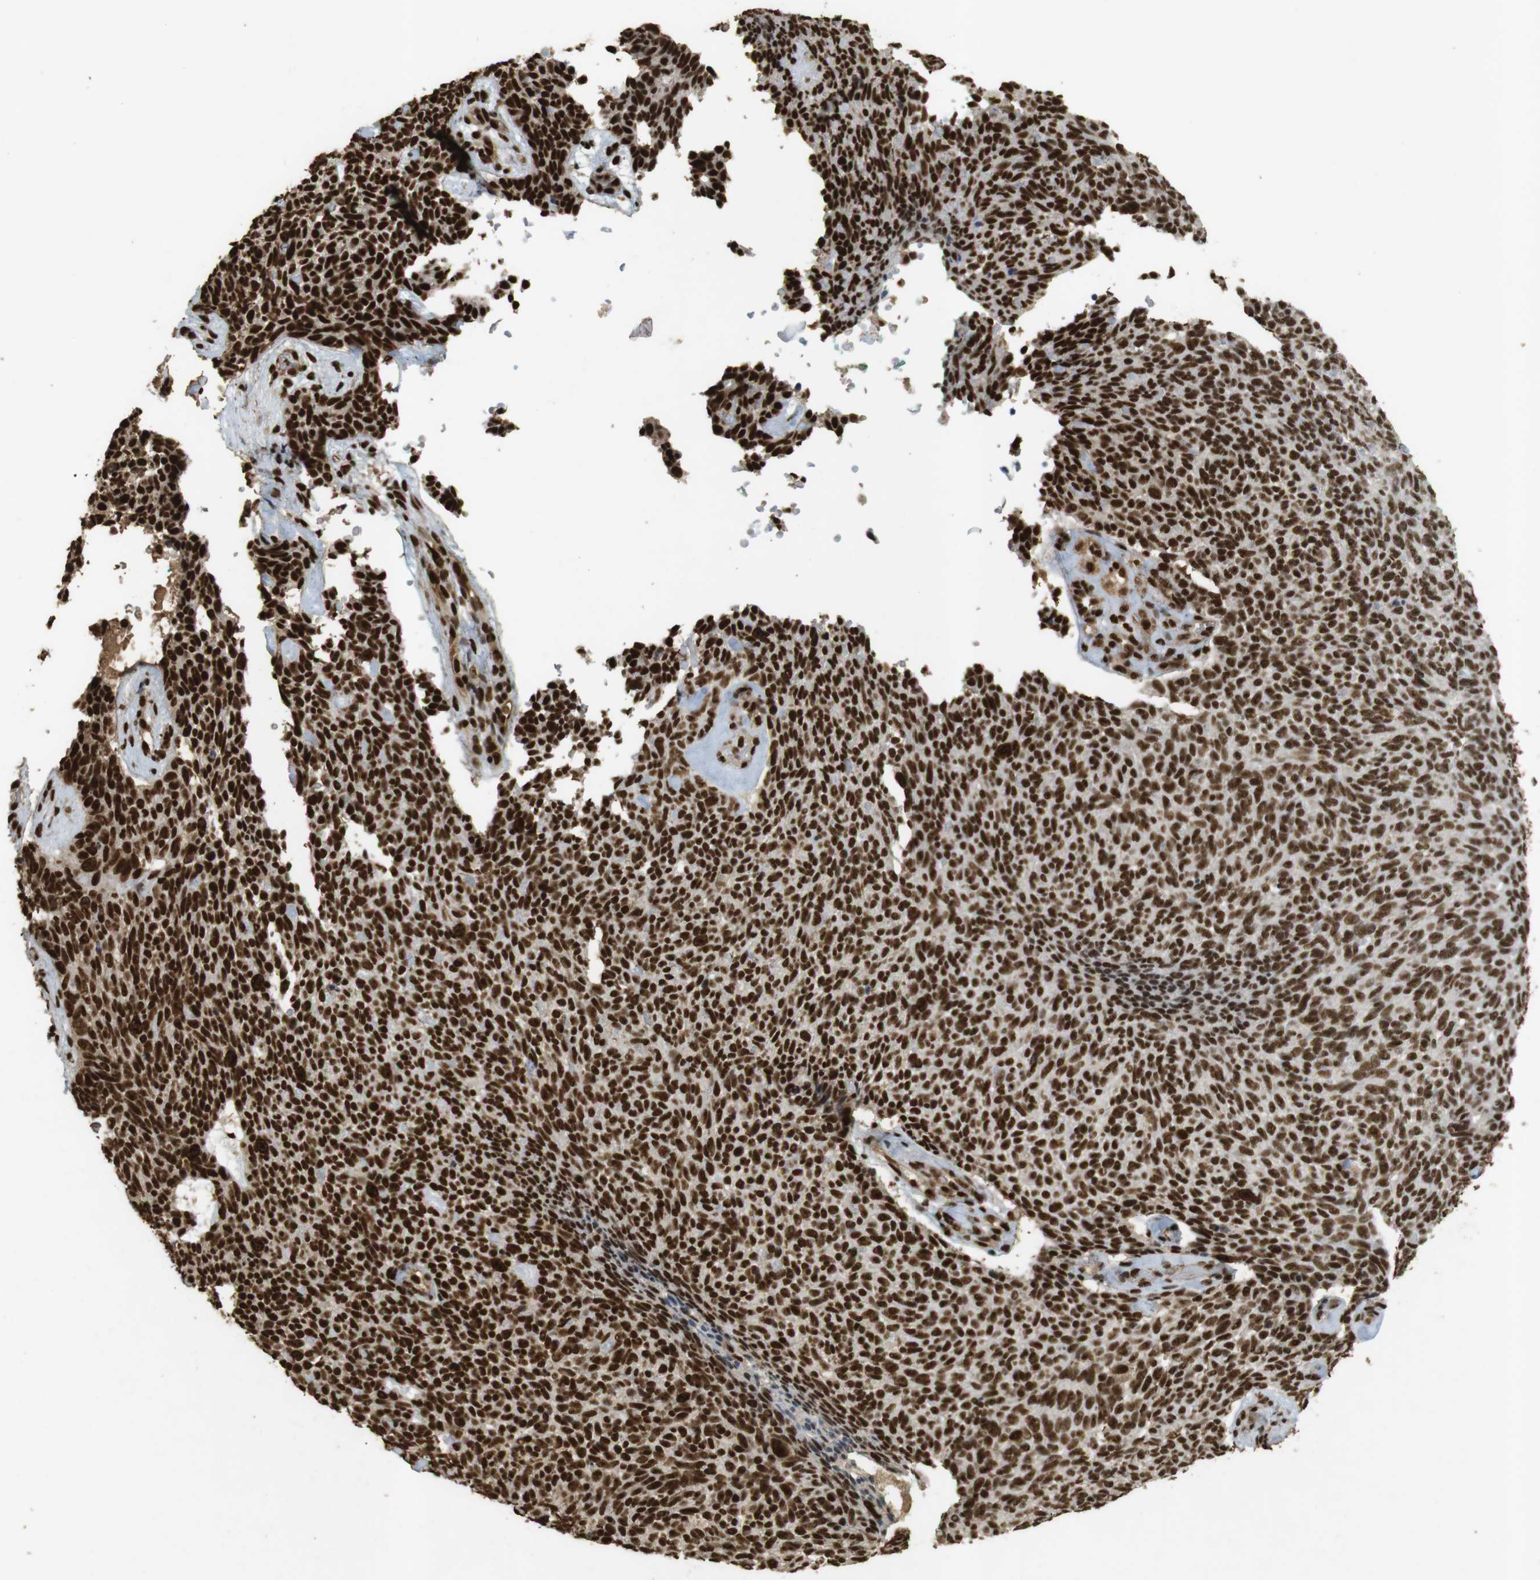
{"staining": {"intensity": "strong", "quantity": ">75%", "location": "nuclear"}, "tissue": "skin cancer", "cell_type": "Tumor cells", "image_type": "cancer", "snomed": [{"axis": "morphology", "description": "Basal cell carcinoma"}, {"axis": "topography", "description": "Skin"}], "caption": "Skin basal cell carcinoma stained for a protein displays strong nuclear positivity in tumor cells. The staining was performed using DAB (3,3'-diaminobenzidine) to visualize the protein expression in brown, while the nuclei were stained in blue with hematoxylin (Magnification: 20x).", "gene": "GATA4", "patient": {"sex": "female", "age": 84}}